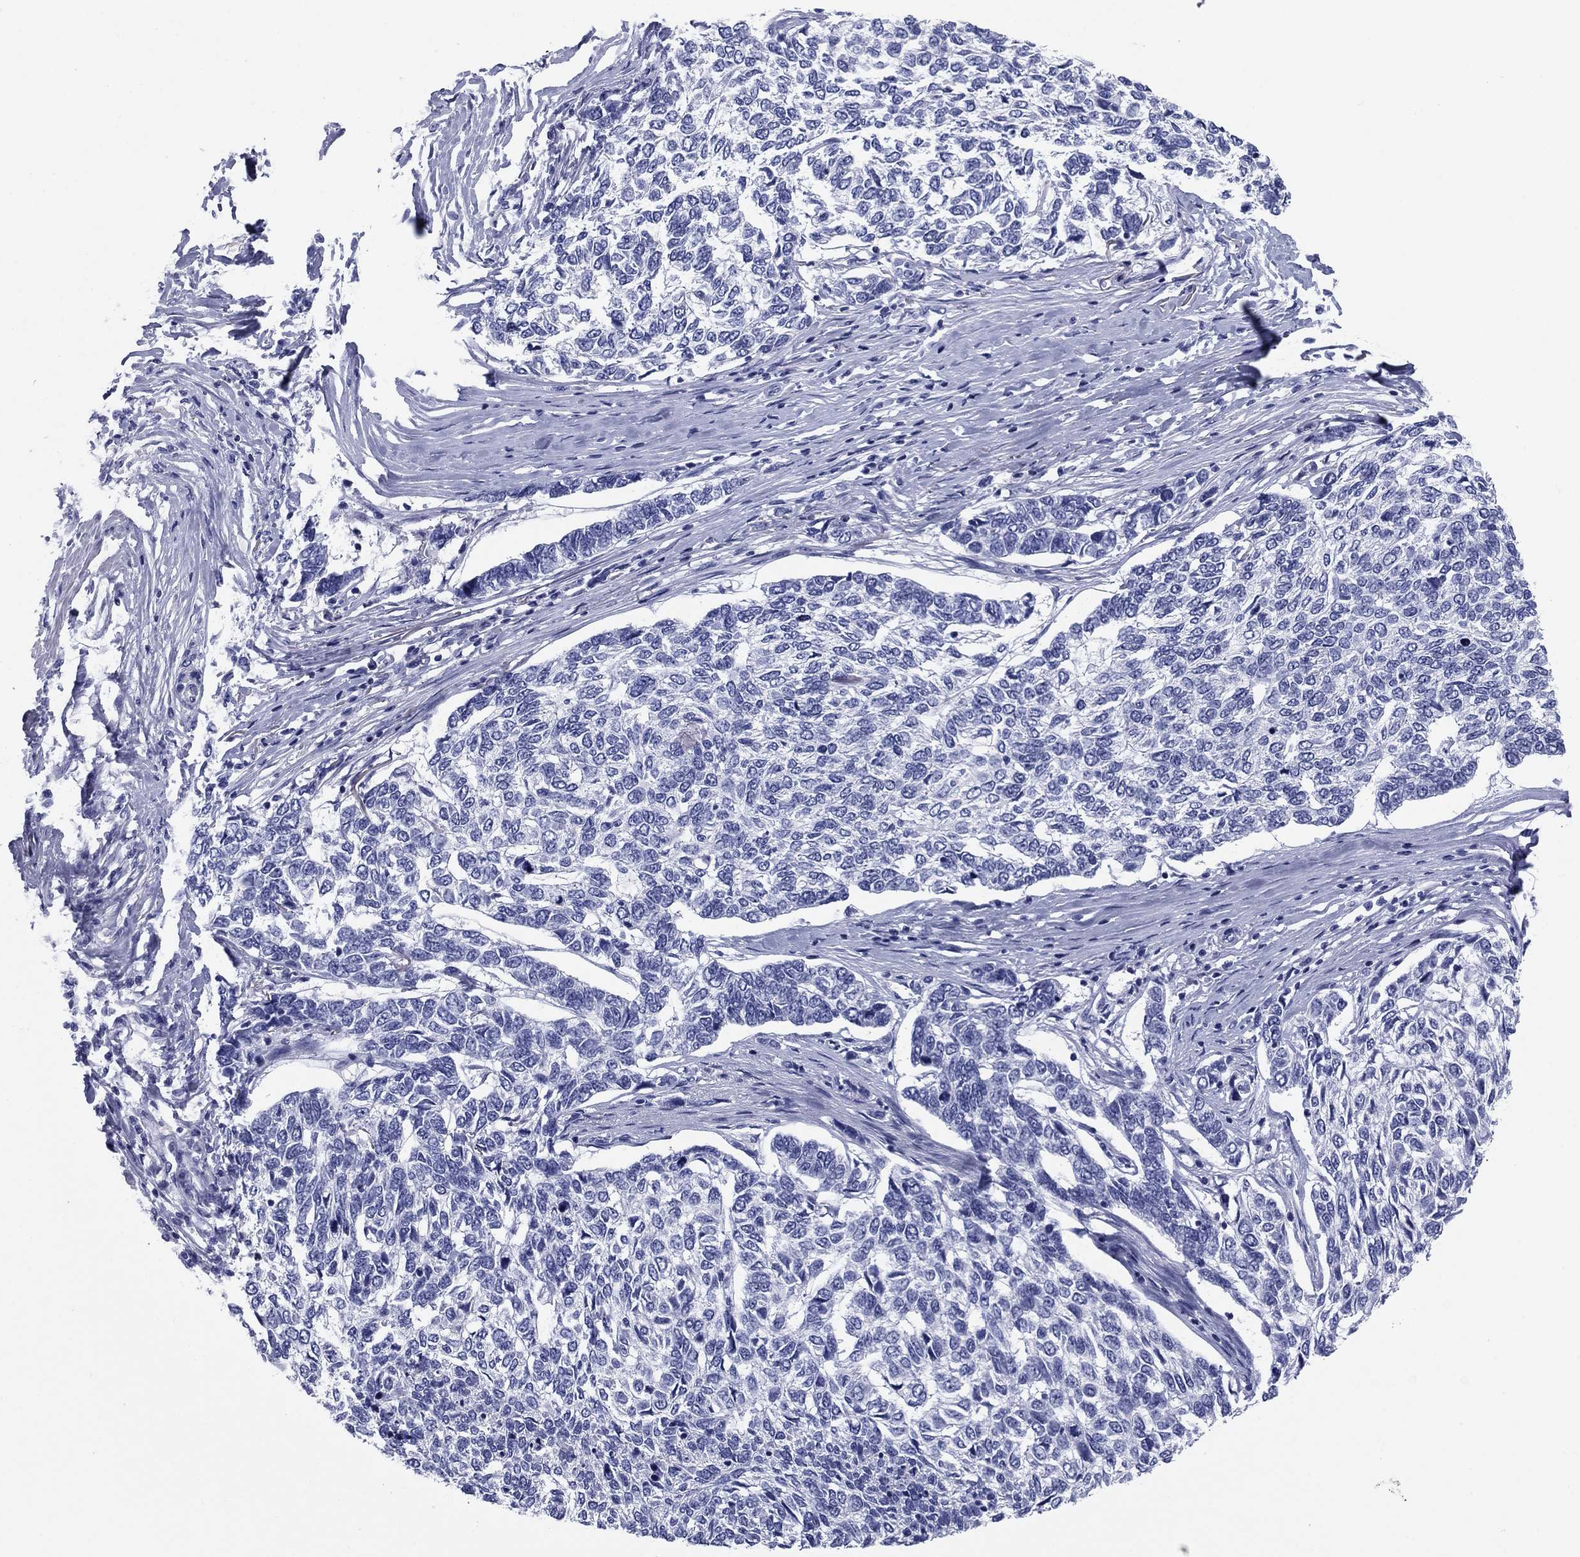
{"staining": {"intensity": "negative", "quantity": "none", "location": "none"}, "tissue": "skin cancer", "cell_type": "Tumor cells", "image_type": "cancer", "snomed": [{"axis": "morphology", "description": "Basal cell carcinoma"}, {"axis": "topography", "description": "Skin"}], "caption": "Skin basal cell carcinoma stained for a protein using immunohistochemistry (IHC) displays no staining tumor cells.", "gene": "KCNH1", "patient": {"sex": "female", "age": 65}}